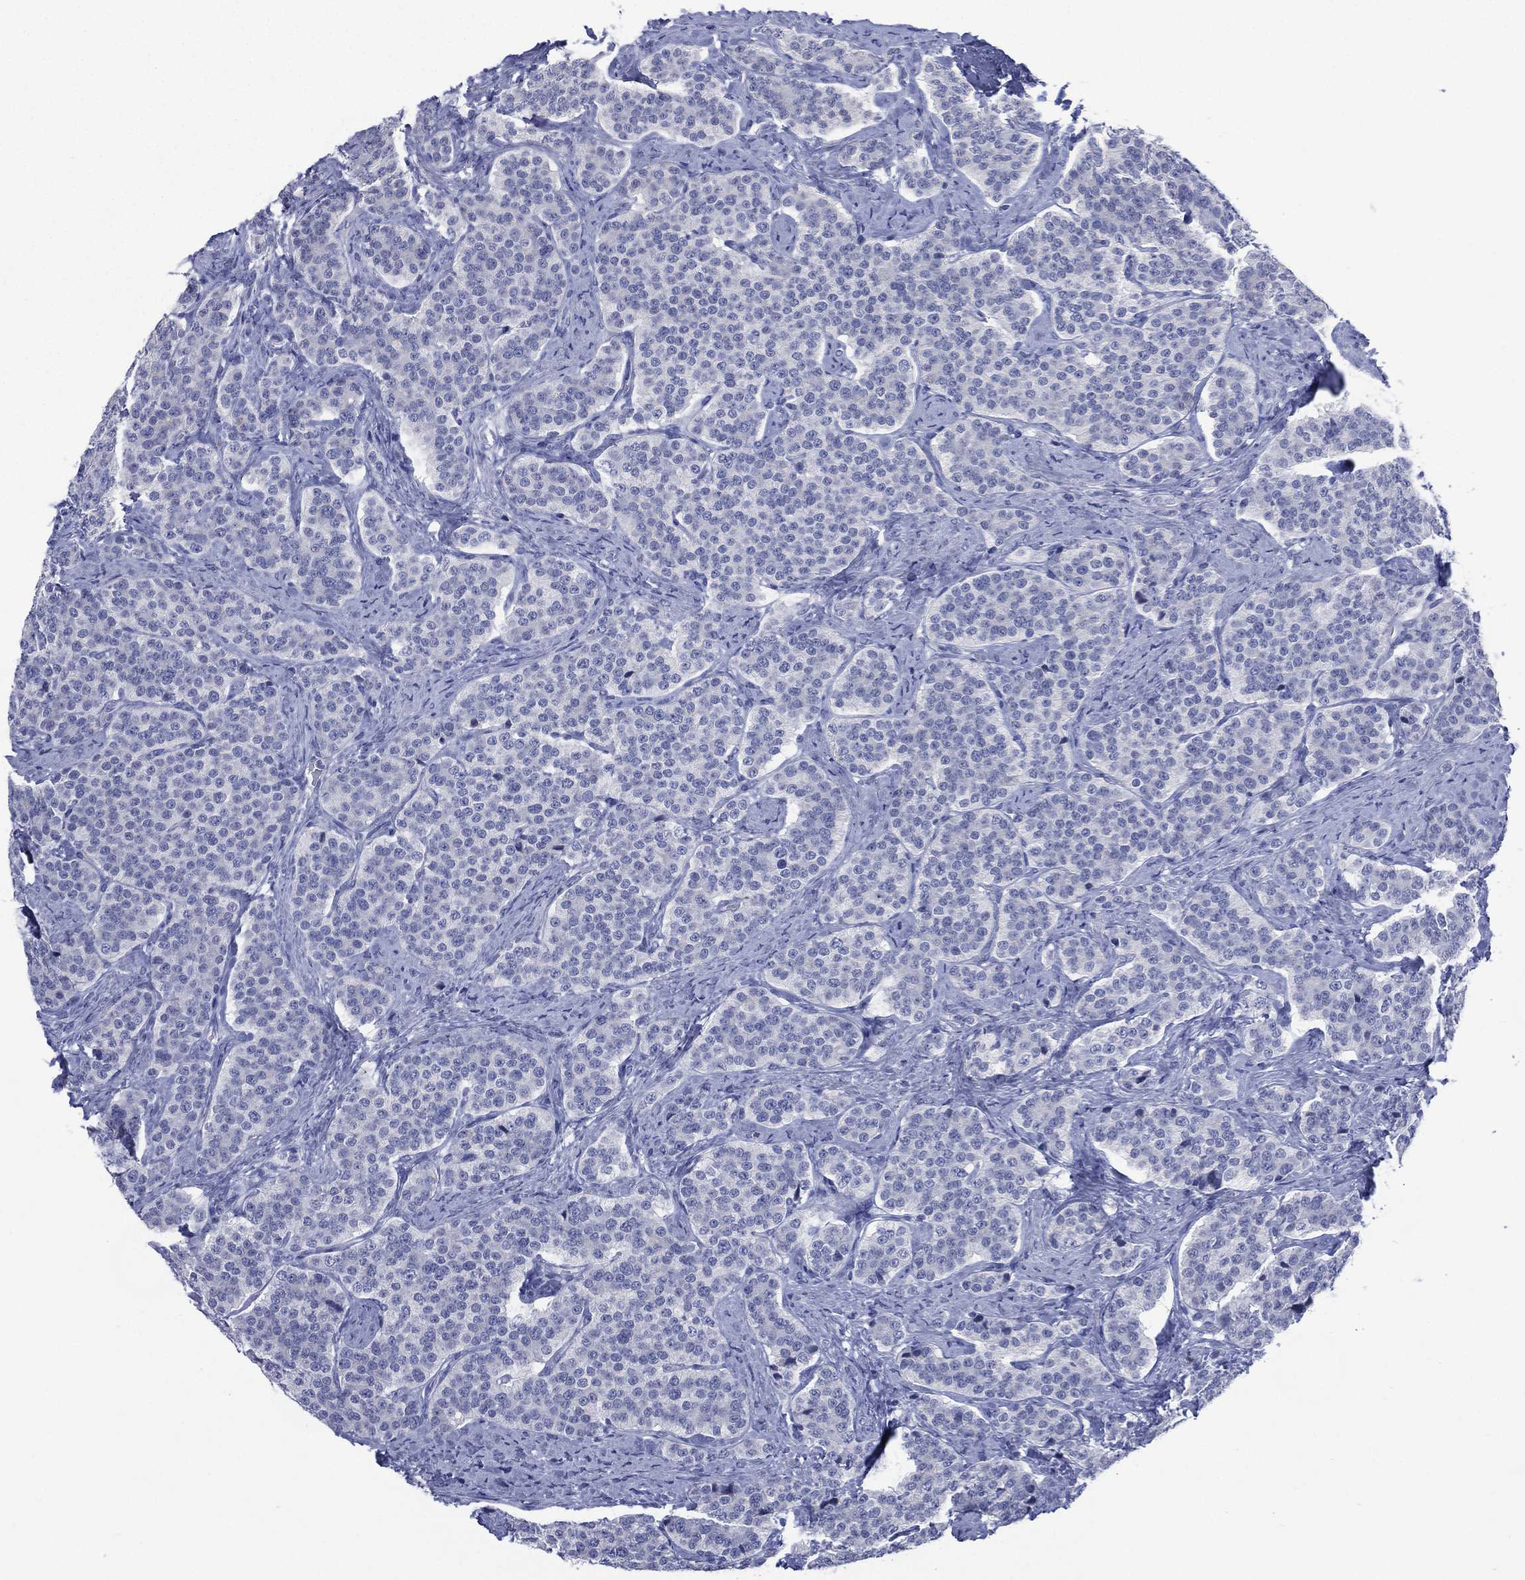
{"staining": {"intensity": "negative", "quantity": "none", "location": "none"}, "tissue": "carcinoid", "cell_type": "Tumor cells", "image_type": "cancer", "snomed": [{"axis": "morphology", "description": "Carcinoid, malignant, NOS"}, {"axis": "topography", "description": "Small intestine"}], "caption": "The micrograph reveals no significant expression in tumor cells of malignant carcinoid.", "gene": "TMEM247", "patient": {"sex": "female", "age": 58}}